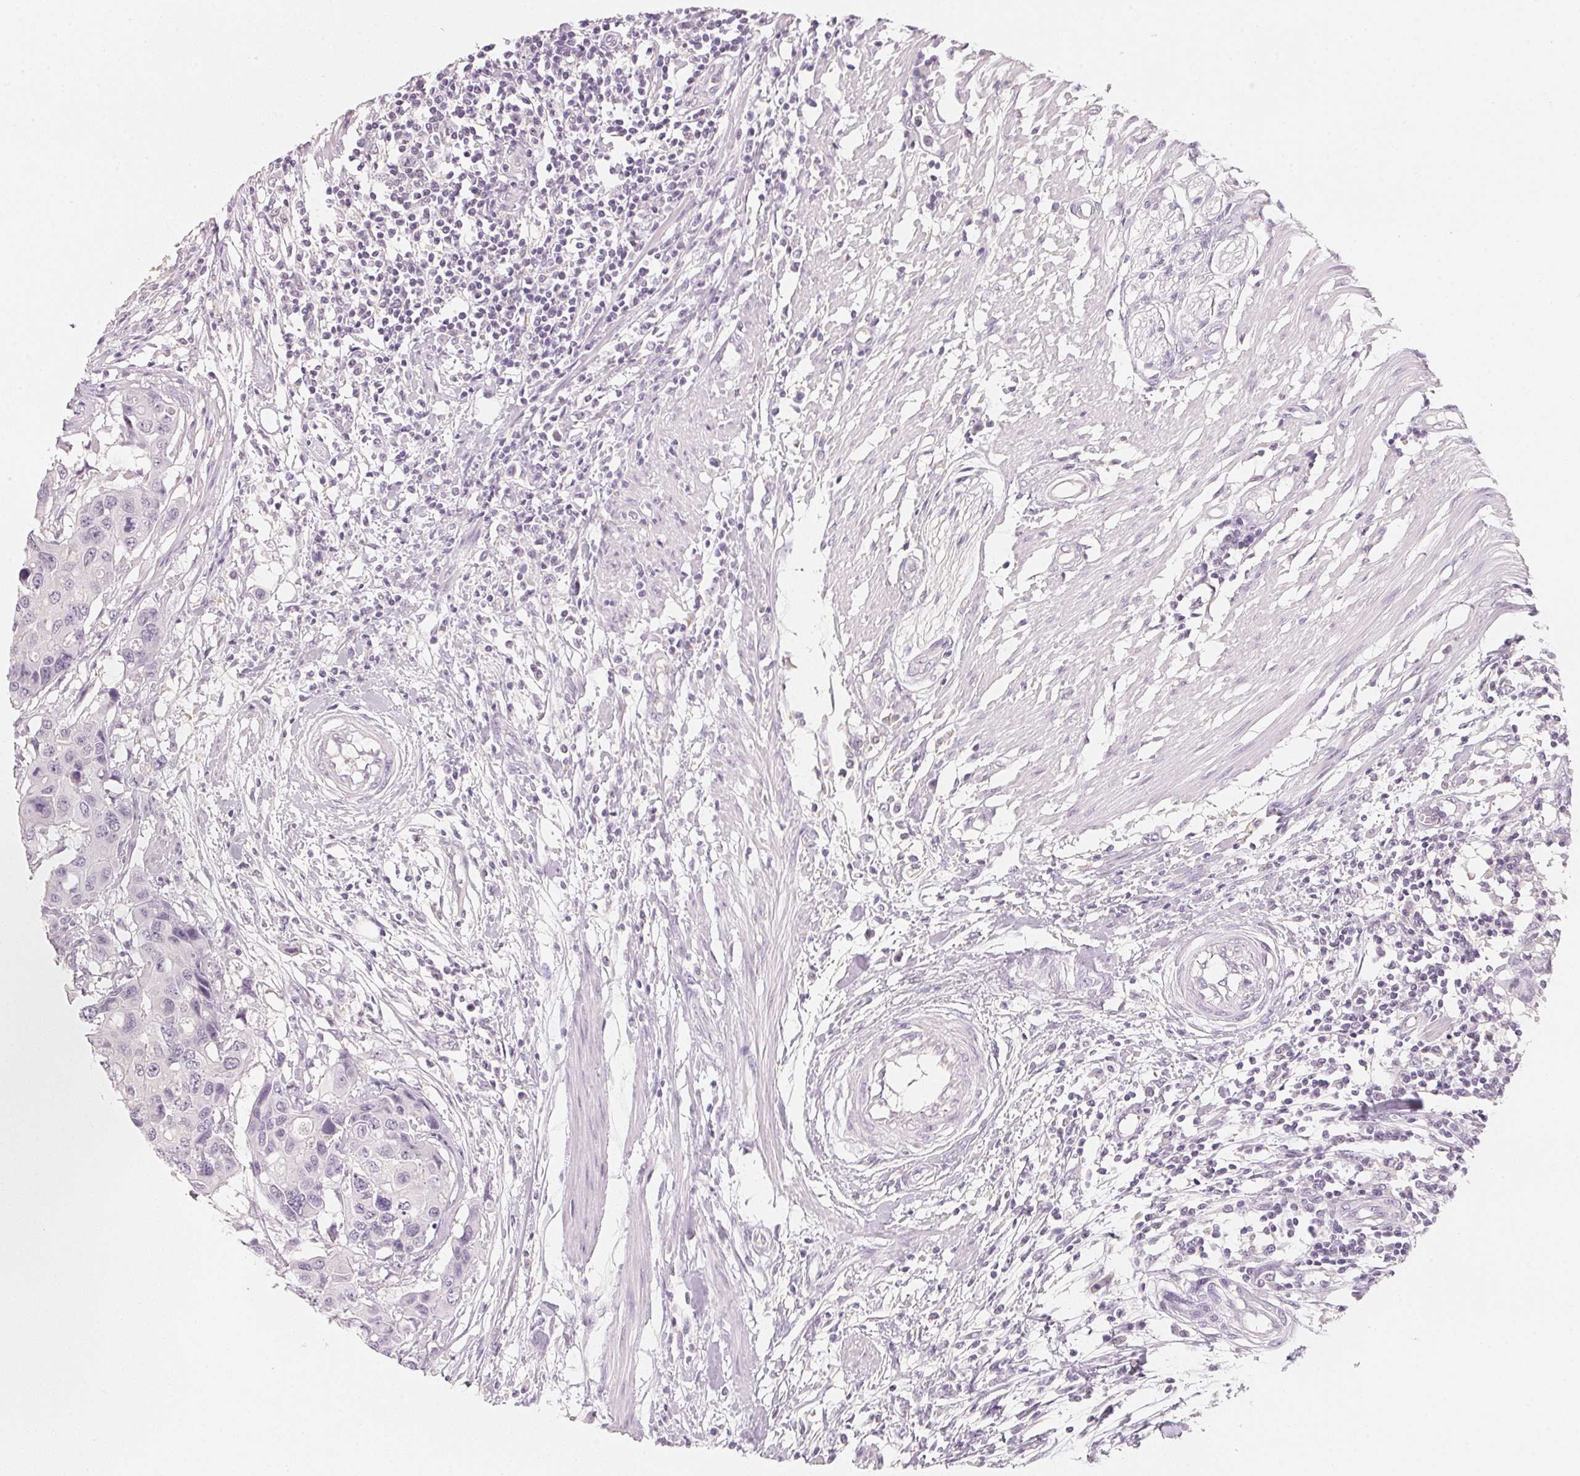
{"staining": {"intensity": "negative", "quantity": "none", "location": "none"}, "tissue": "colorectal cancer", "cell_type": "Tumor cells", "image_type": "cancer", "snomed": [{"axis": "morphology", "description": "Adenocarcinoma, NOS"}, {"axis": "topography", "description": "Colon"}], "caption": "High power microscopy histopathology image of an immunohistochemistry (IHC) histopathology image of colorectal cancer, revealing no significant positivity in tumor cells.", "gene": "CFAP276", "patient": {"sex": "male", "age": 77}}